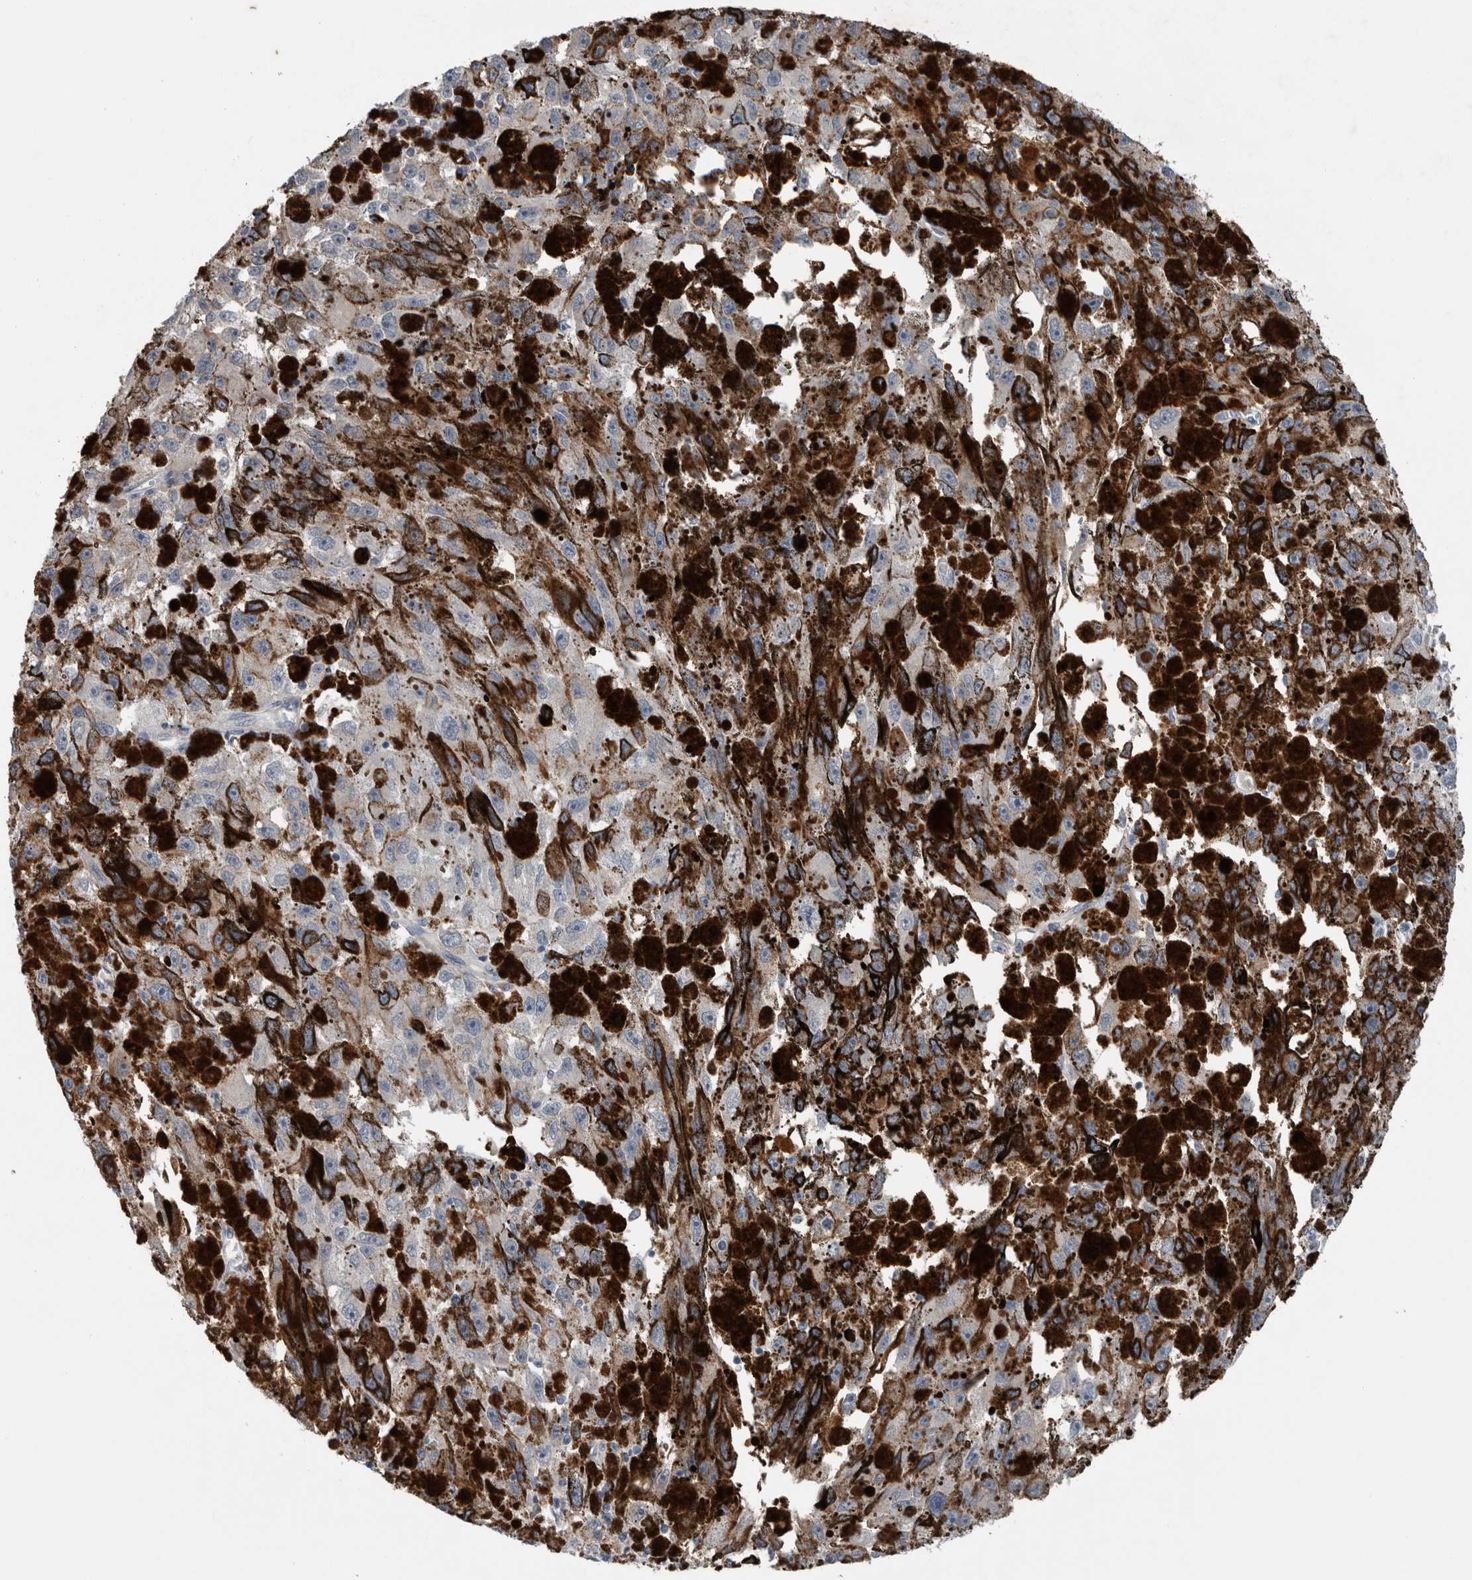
{"staining": {"intensity": "negative", "quantity": "none", "location": "none"}, "tissue": "melanoma", "cell_type": "Tumor cells", "image_type": "cancer", "snomed": [{"axis": "morphology", "description": "Malignant melanoma, NOS"}, {"axis": "topography", "description": "Skin"}], "caption": "The immunohistochemistry (IHC) micrograph has no significant staining in tumor cells of melanoma tissue.", "gene": "CRNN", "patient": {"sex": "female", "age": 104}}